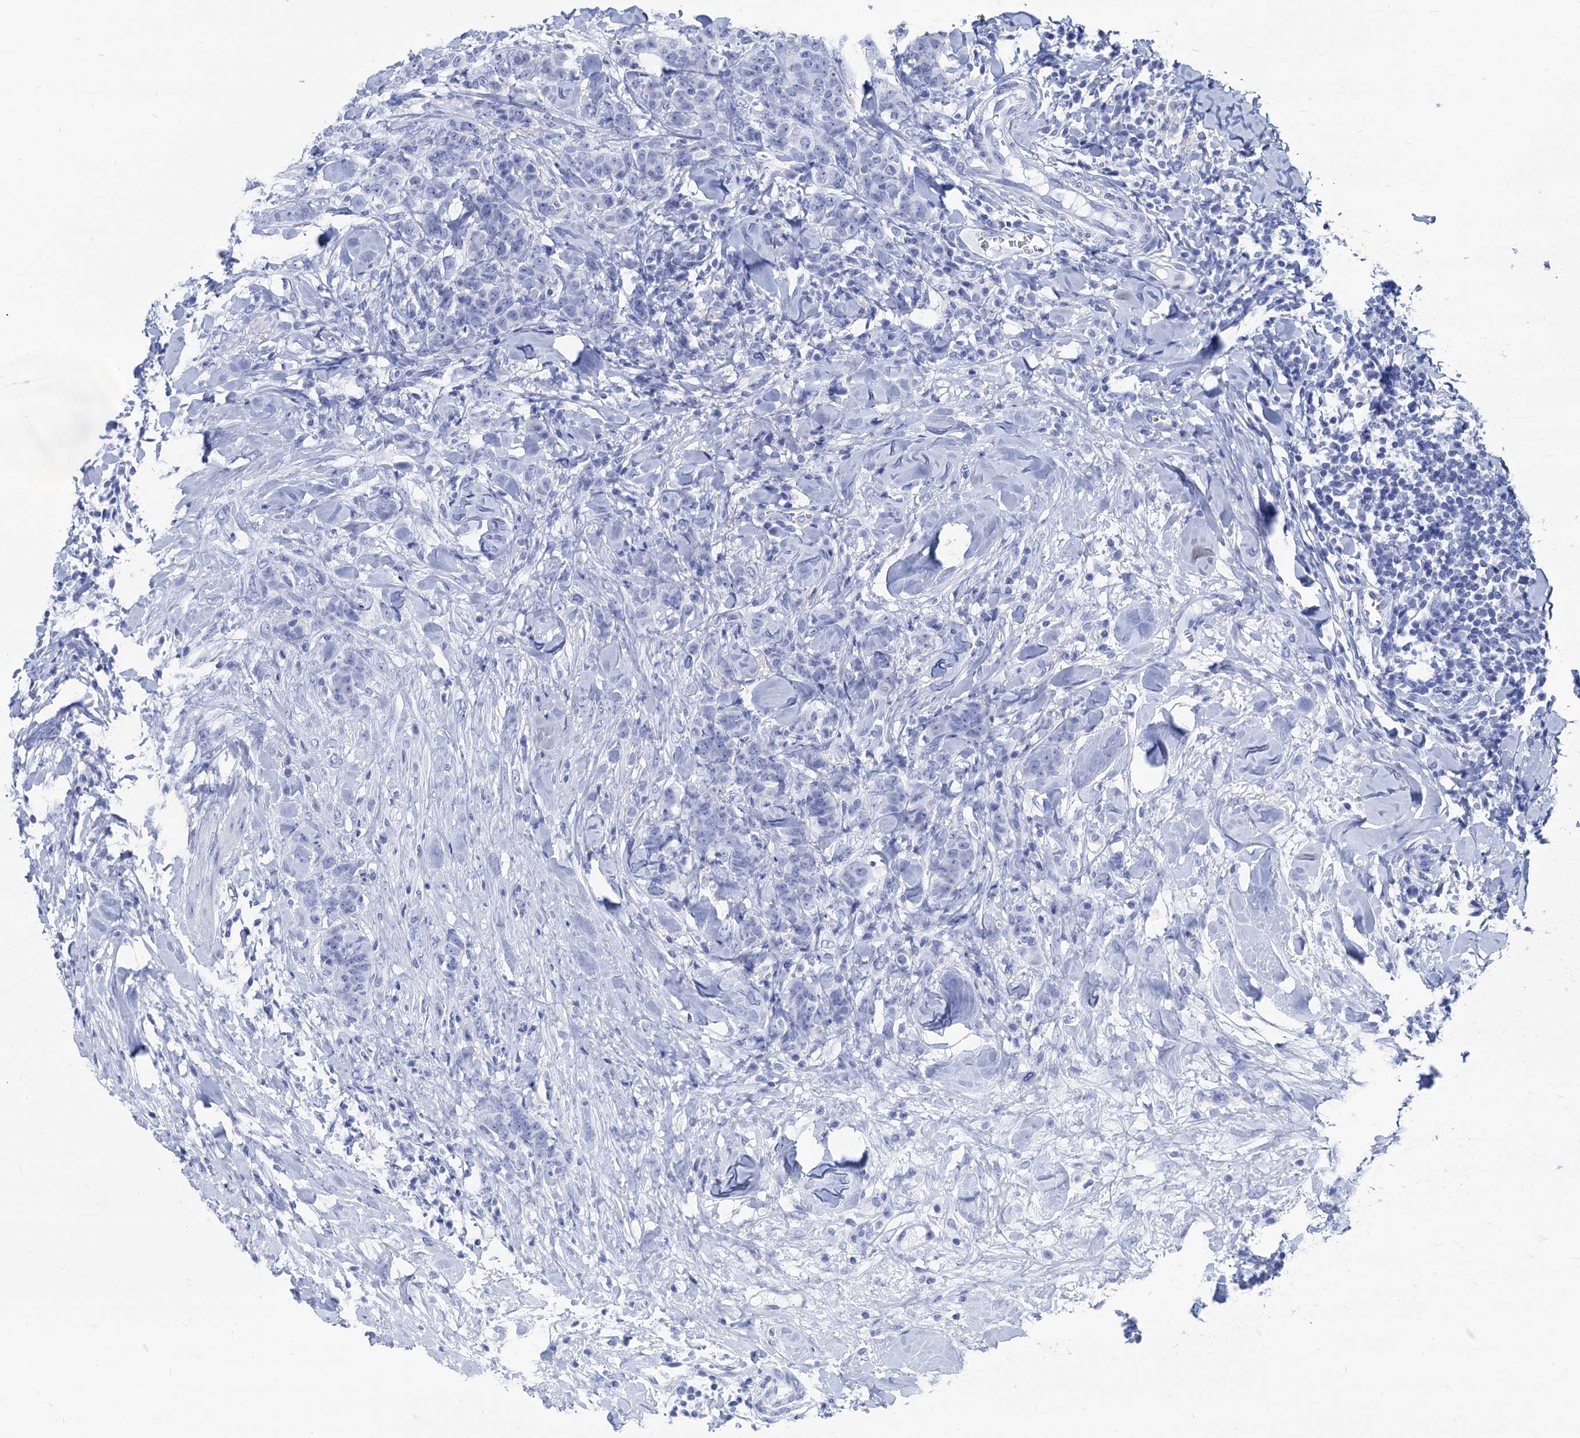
{"staining": {"intensity": "negative", "quantity": "none", "location": "none"}, "tissue": "breast cancer", "cell_type": "Tumor cells", "image_type": "cancer", "snomed": [{"axis": "morphology", "description": "Duct carcinoma"}, {"axis": "topography", "description": "Breast"}], "caption": "DAB immunohistochemical staining of breast cancer (intraductal carcinoma) displays no significant staining in tumor cells. (Brightfield microscopy of DAB immunohistochemistry at high magnification).", "gene": "CABYR", "patient": {"sex": "female", "age": 40}}